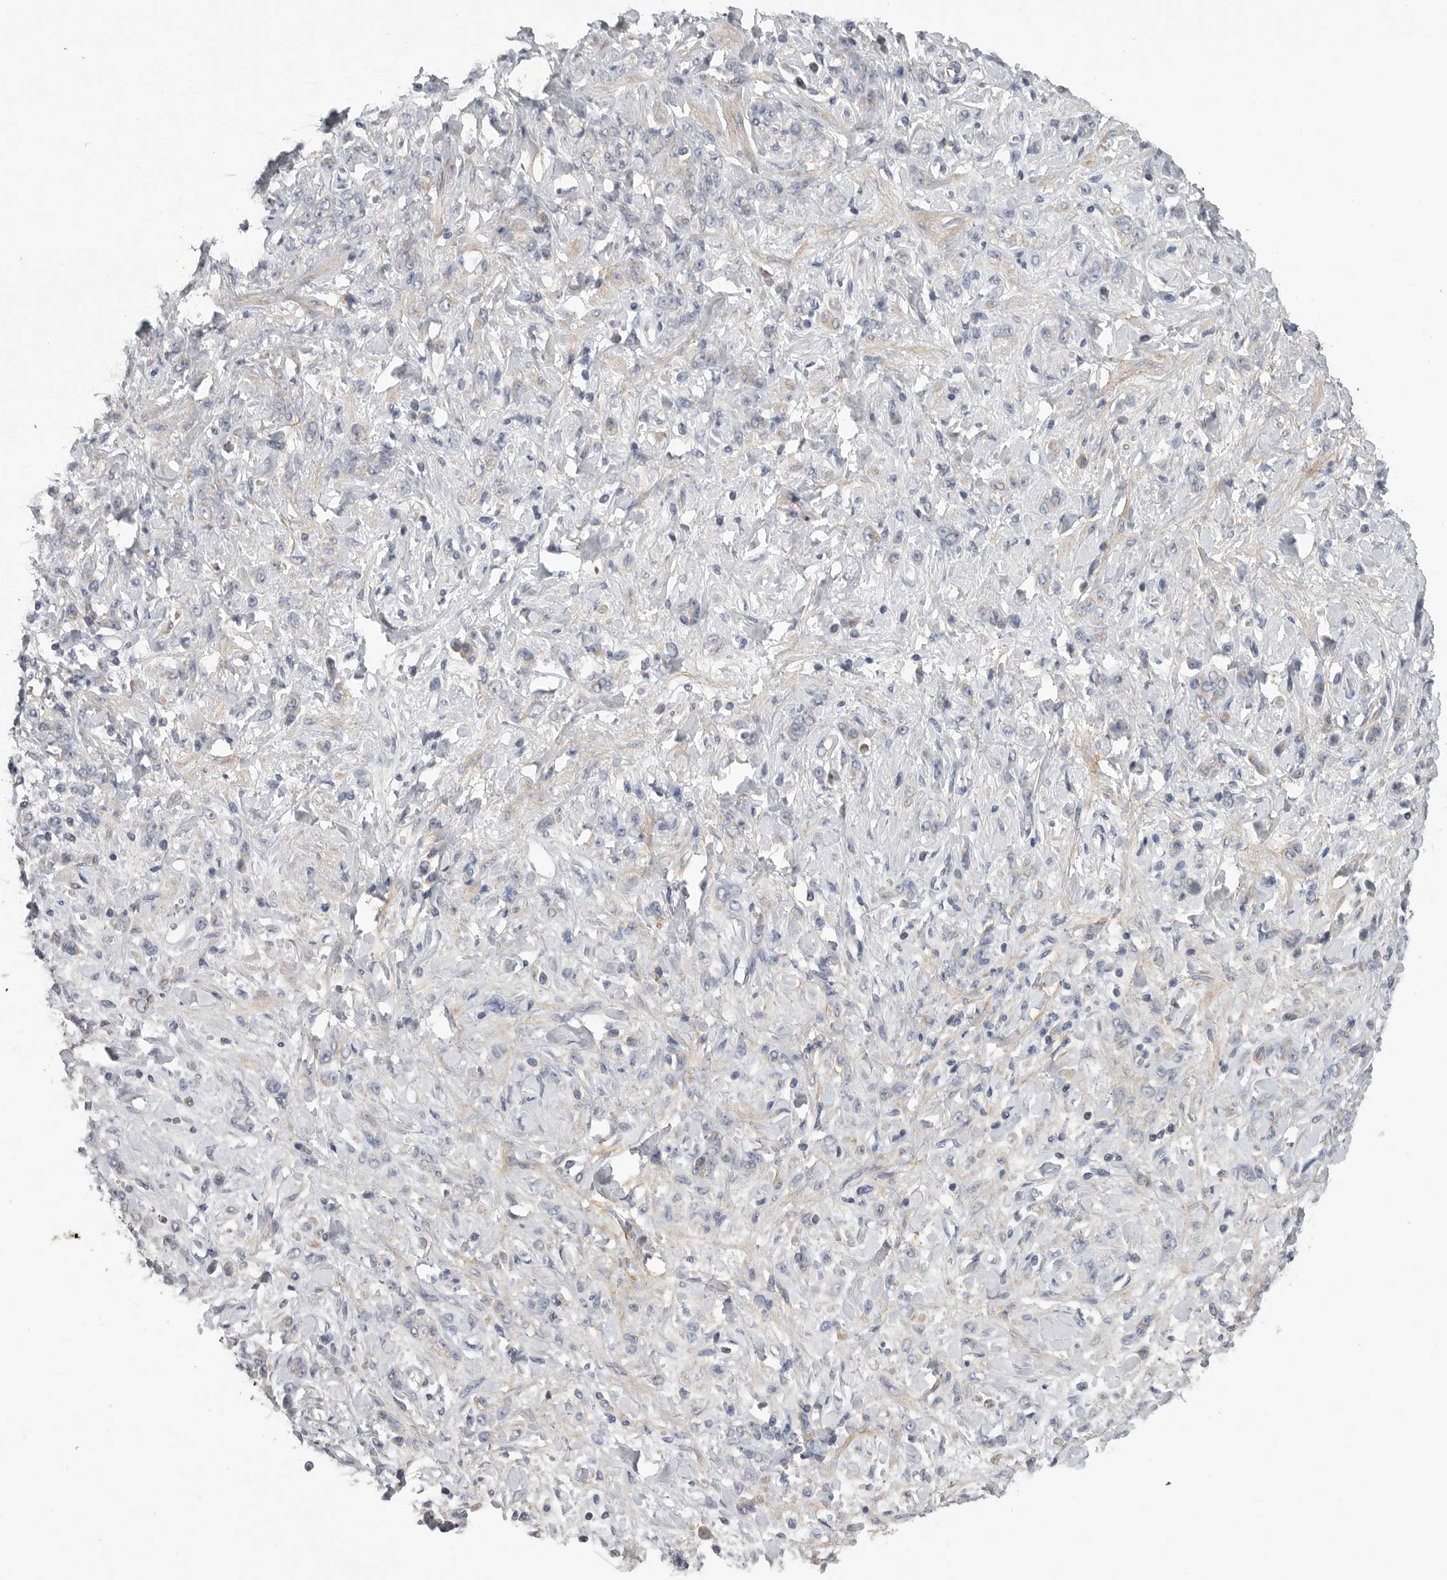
{"staining": {"intensity": "negative", "quantity": "none", "location": "none"}, "tissue": "stomach cancer", "cell_type": "Tumor cells", "image_type": "cancer", "snomed": [{"axis": "morphology", "description": "Normal tissue, NOS"}, {"axis": "morphology", "description": "Adenocarcinoma, NOS"}, {"axis": "topography", "description": "Stomach"}], "caption": "High magnification brightfield microscopy of stomach cancer (adenocarcinoma) stained with DAB (3,3'-diaminobenzidine) (brown) and counterstained with hematoxylin (blue): tumor cells show no significant expression.", "gene": "SDC3", "patient": {"sex": "male", "age": 82}}